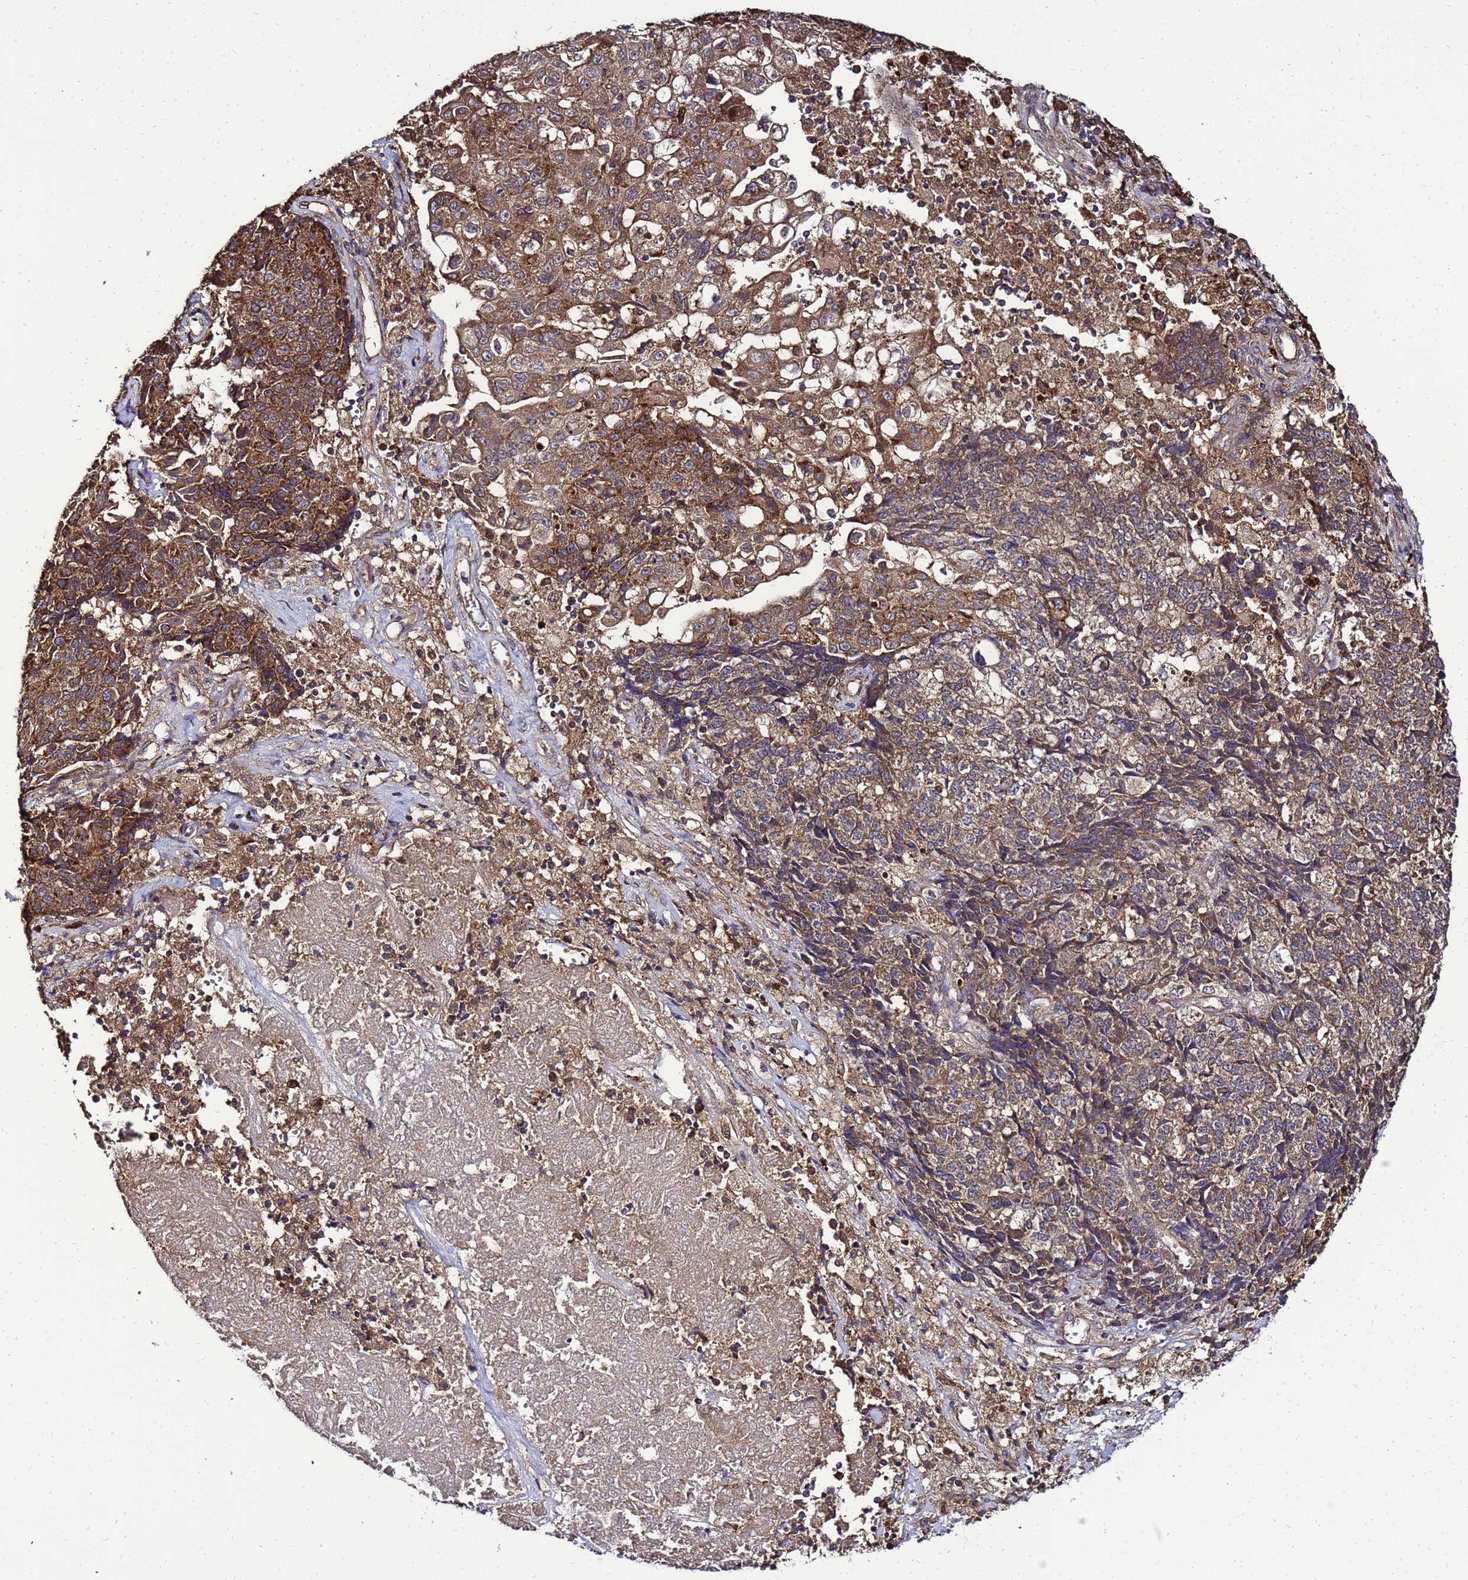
{"staining": {"intensity": "strong", "quantity": "25%-75%", "location": "cytoplasmic/membranous"}, "tissue": "ovarian cancer", "cell_type": "Tumor cells", "image_type": "cancer", "snomed": [{"axis": "morphology", "description": "Carcinoma, endometroid"}, {"axis": "topography", "description": "Ovary"}], "caption": "A micrograph showing strong cytoplasmic/membranous expression in about 25%-75% of tumor cells in ovarian cancer, as visualized by brown immunohistochemical staining.", "gene": "TRABD", "patient": {"sex": "female", "age": 42}}